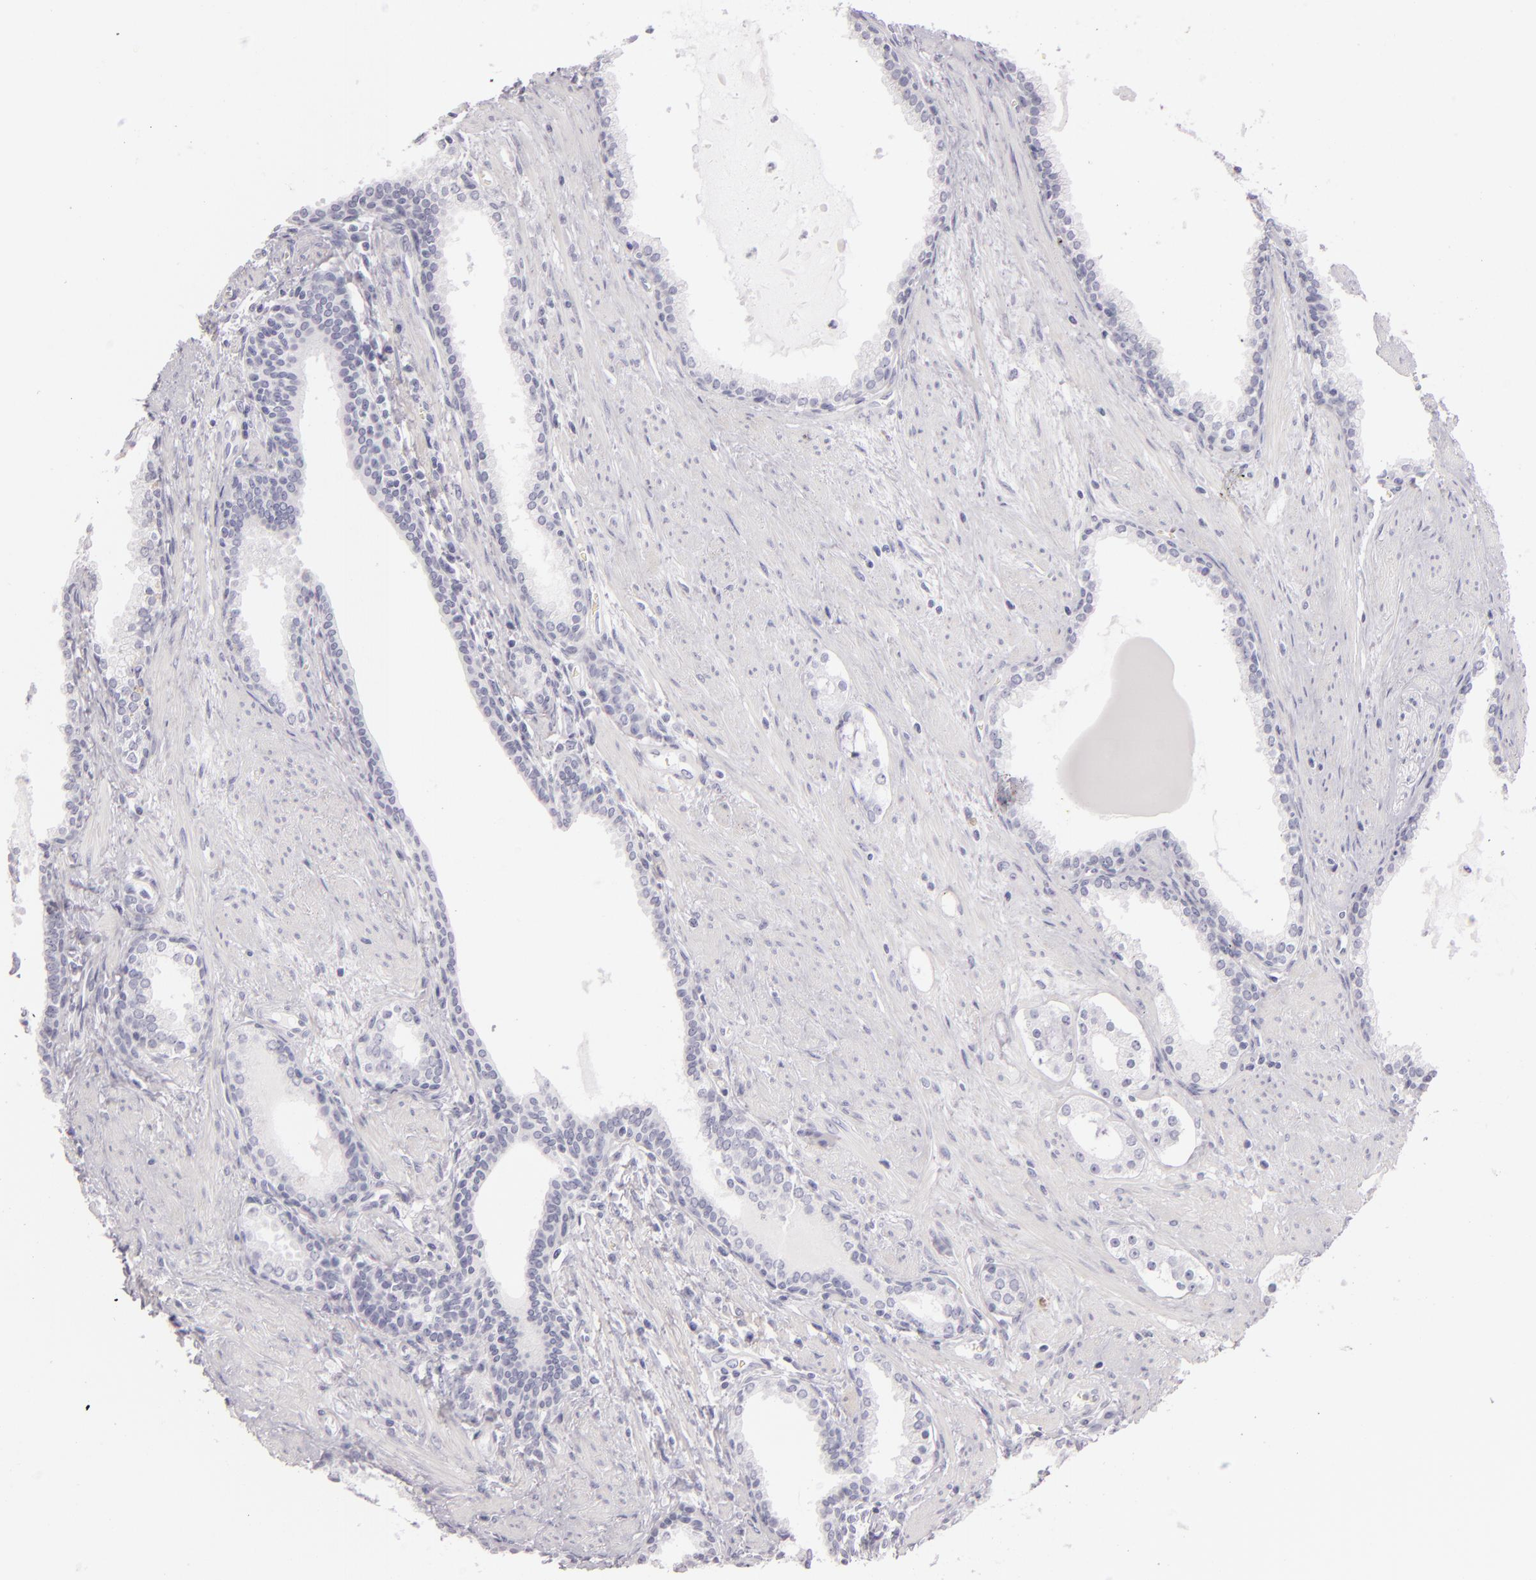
{"staining": {"intensity": "negative", "quantity": "none", "location": "none"}, "tissue": "prostate cancer", "cell_type": "Tumor cells", "image_type": "cancer", "snomed": [{"axis": "morphology", "description": "Adenocarcinoma, Medium grade"}, {"axis": "topography", "description": "Prostate"}], "caption": "There is no significant positivity in tumor cells of prostate cancer.", "gene": "FABP1", "patient": {"sex": "male", "age": 73}}